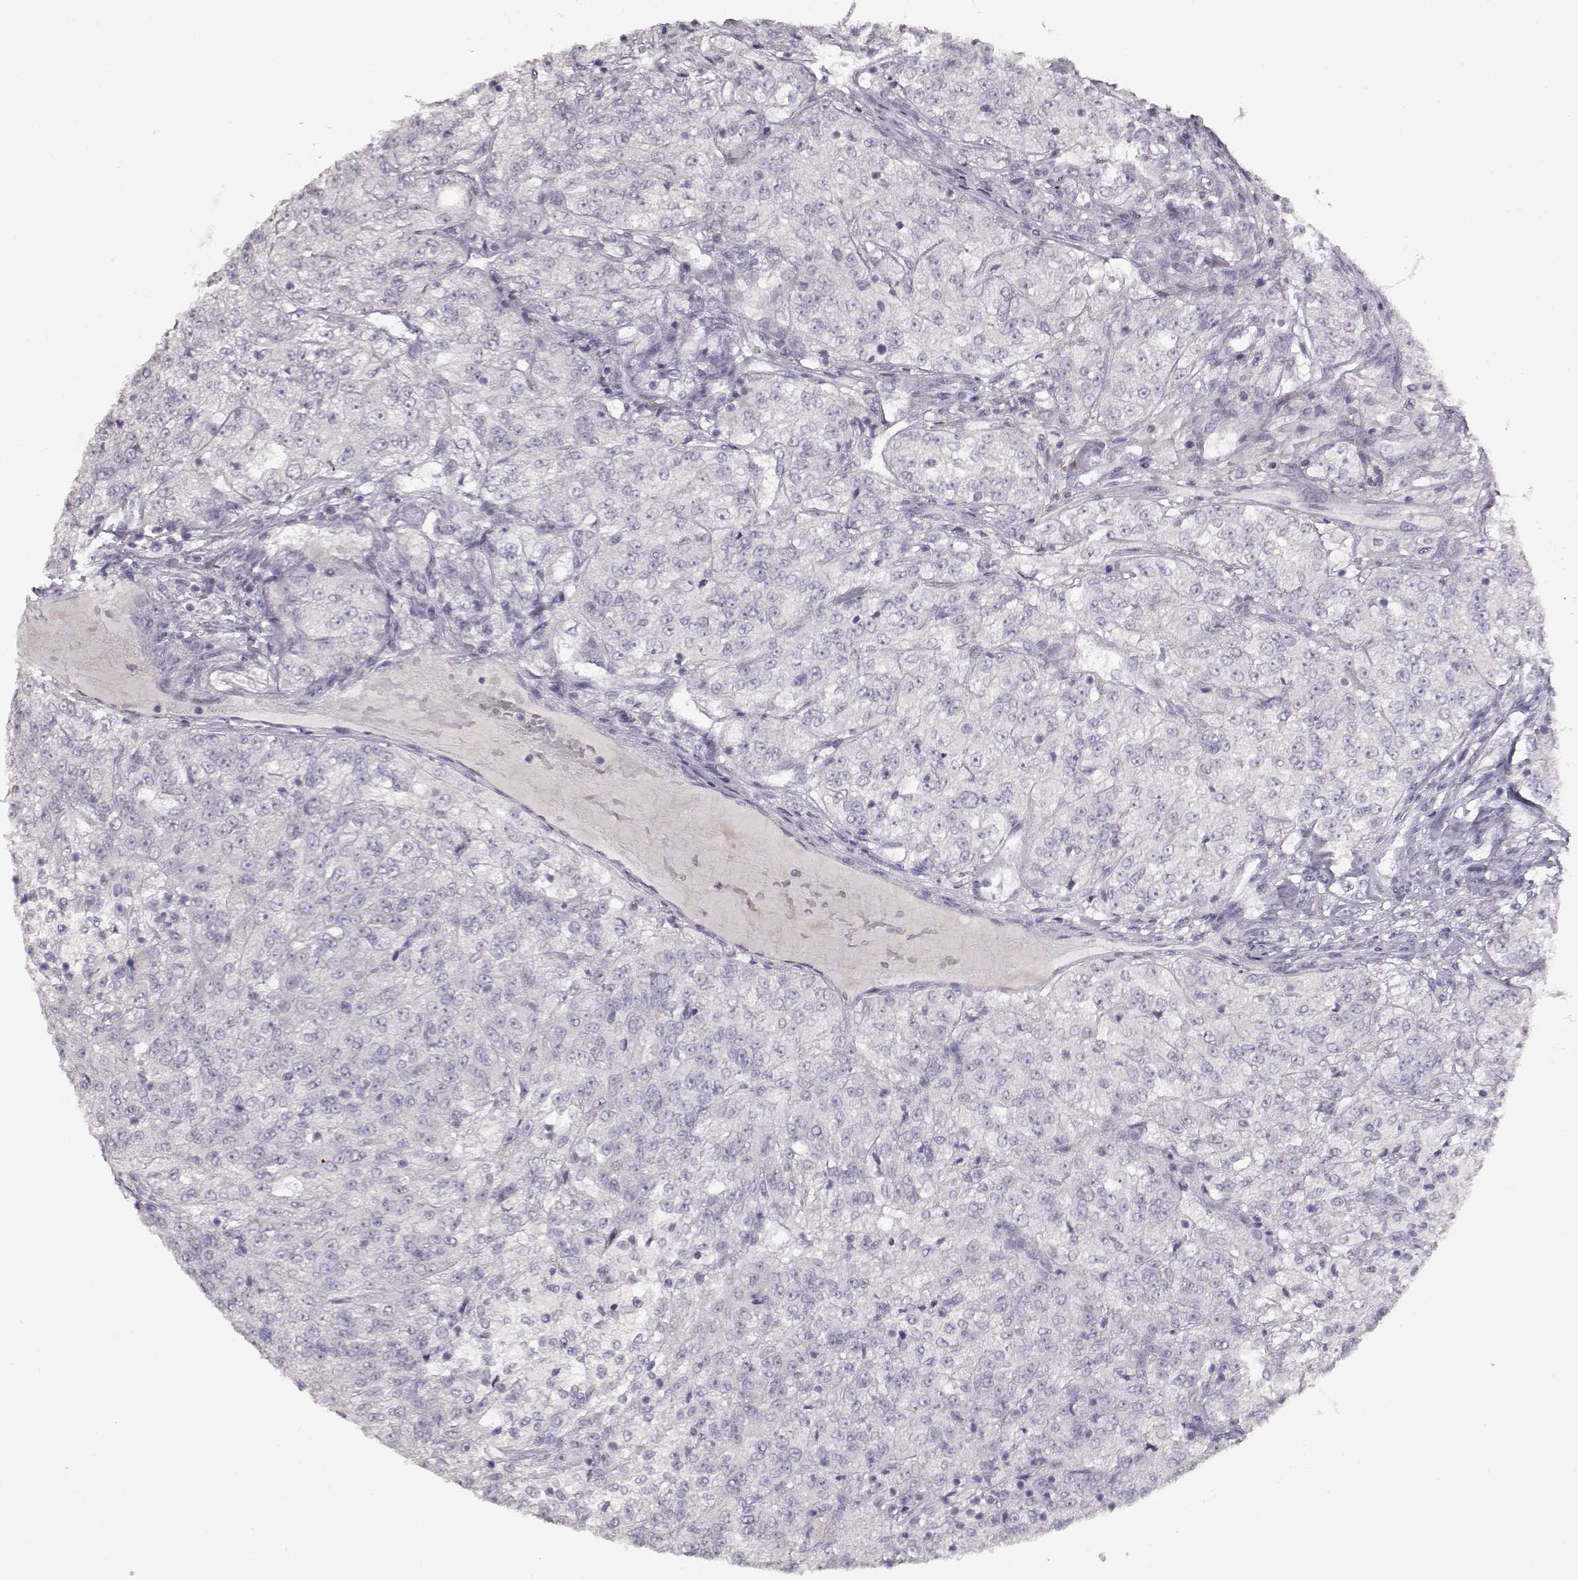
{"staining": {"intensity": "negative", "quantity": "none", "location": "none"}, "tissue": "renal cancer", "cell_type": "Tumor cells", "image_type": "cancer", "snomed": [{"axis": "morphology", "description": "Adenocarcinoma, NOS"}, {"axis": "topography", "description": "Kidney"}], "caption": "This is an immunohistochemistry (IHC) photomicrograph of renal adenocarcinoma. There is no expression in tumor cells.", "gene": "S100B", "patient": {"sex": "female", "age": 63}}